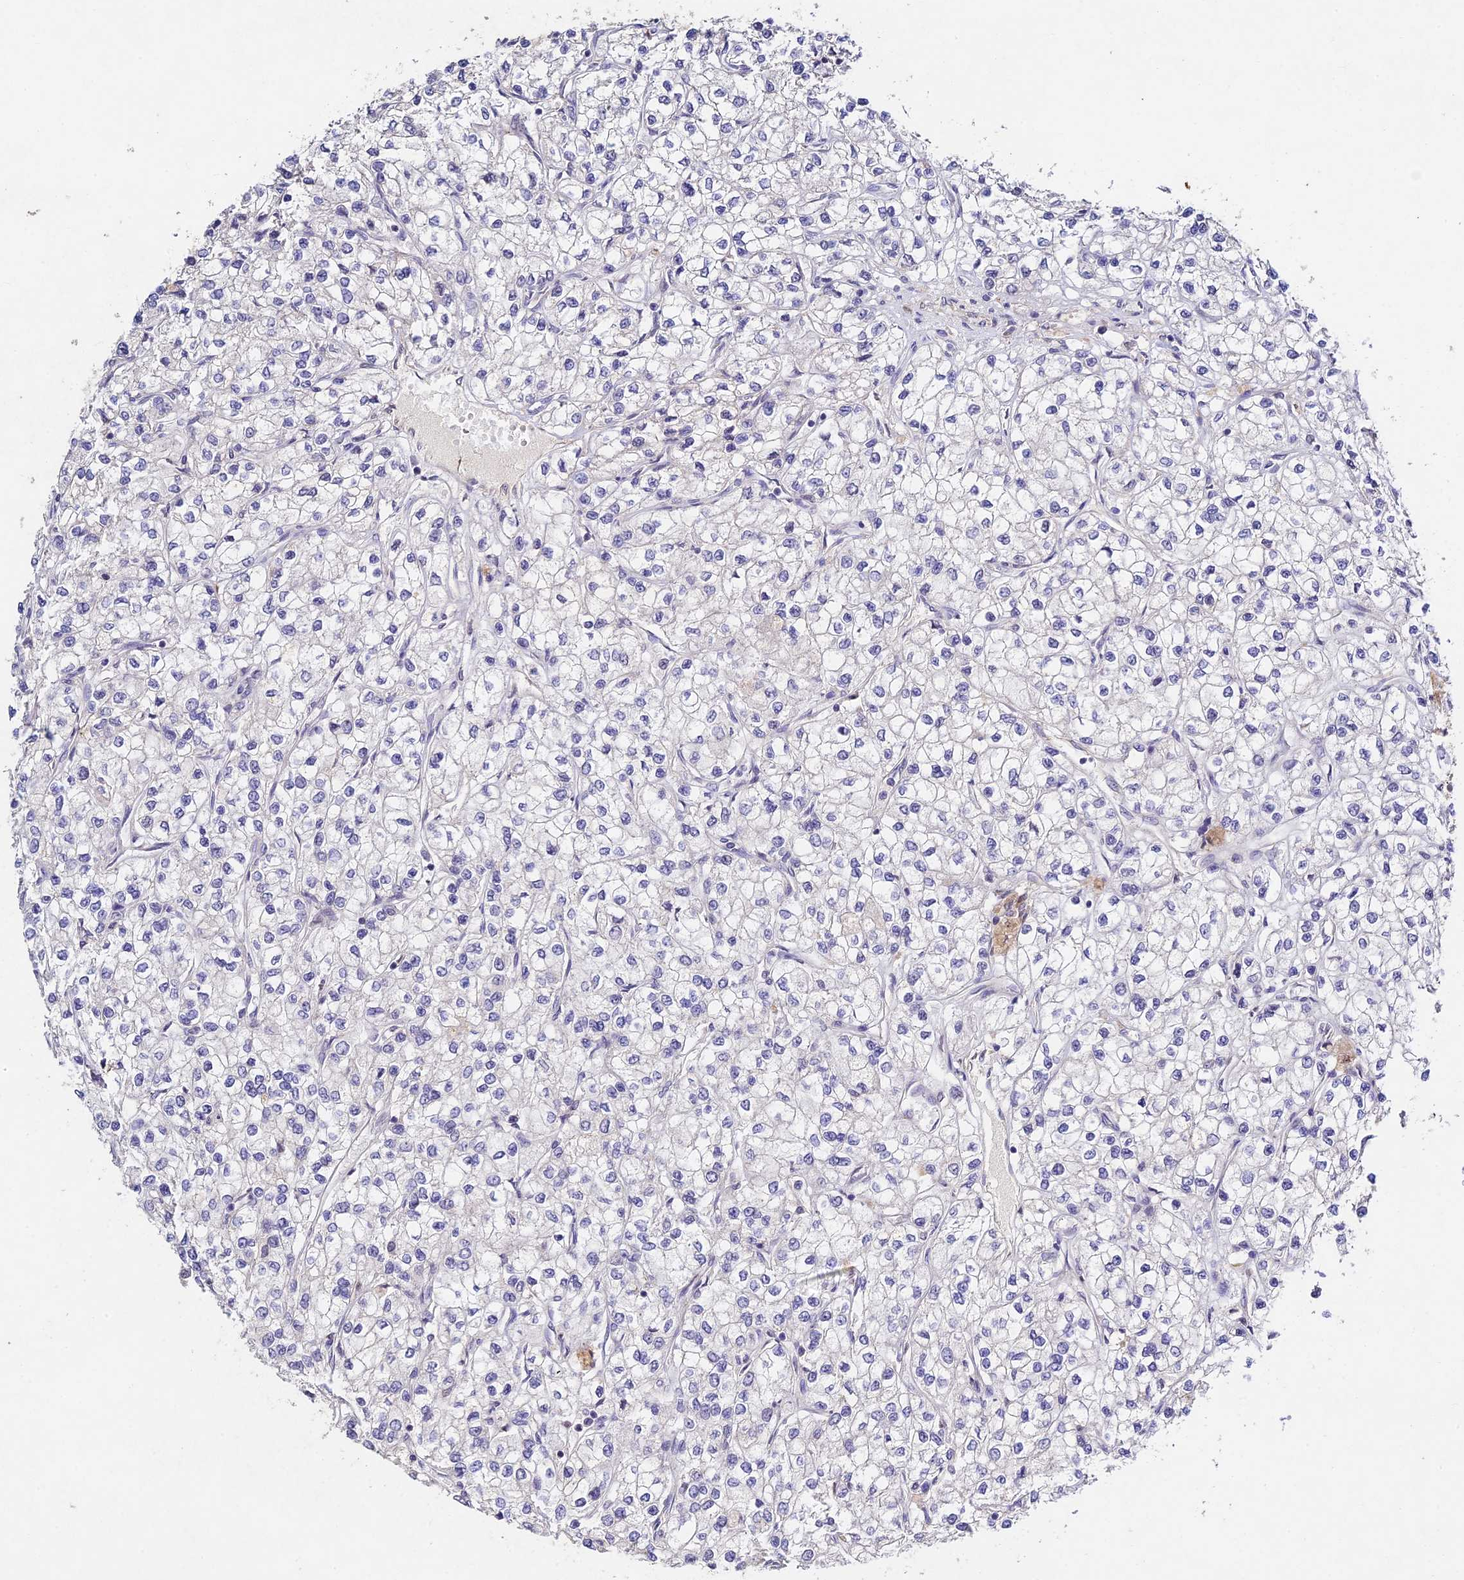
{"staining": {"intensity": "negative", "quantity": "none", "location": "none"}, "tissue": "renal cancer", "cell_type": "Tumor cells", "image_type": "cancer", "snomed": [{"axis": "morphology", "description": "Adenocarcinoma, NOS"}, {"axis": "topography", "description": "Kidney"}], "caption": "The histopathology image shows no significant staining in tumor cells of adenocarcinoma (renal).", "gene": "RAVER1", "patient": {"sex": "male", "age": 80}}